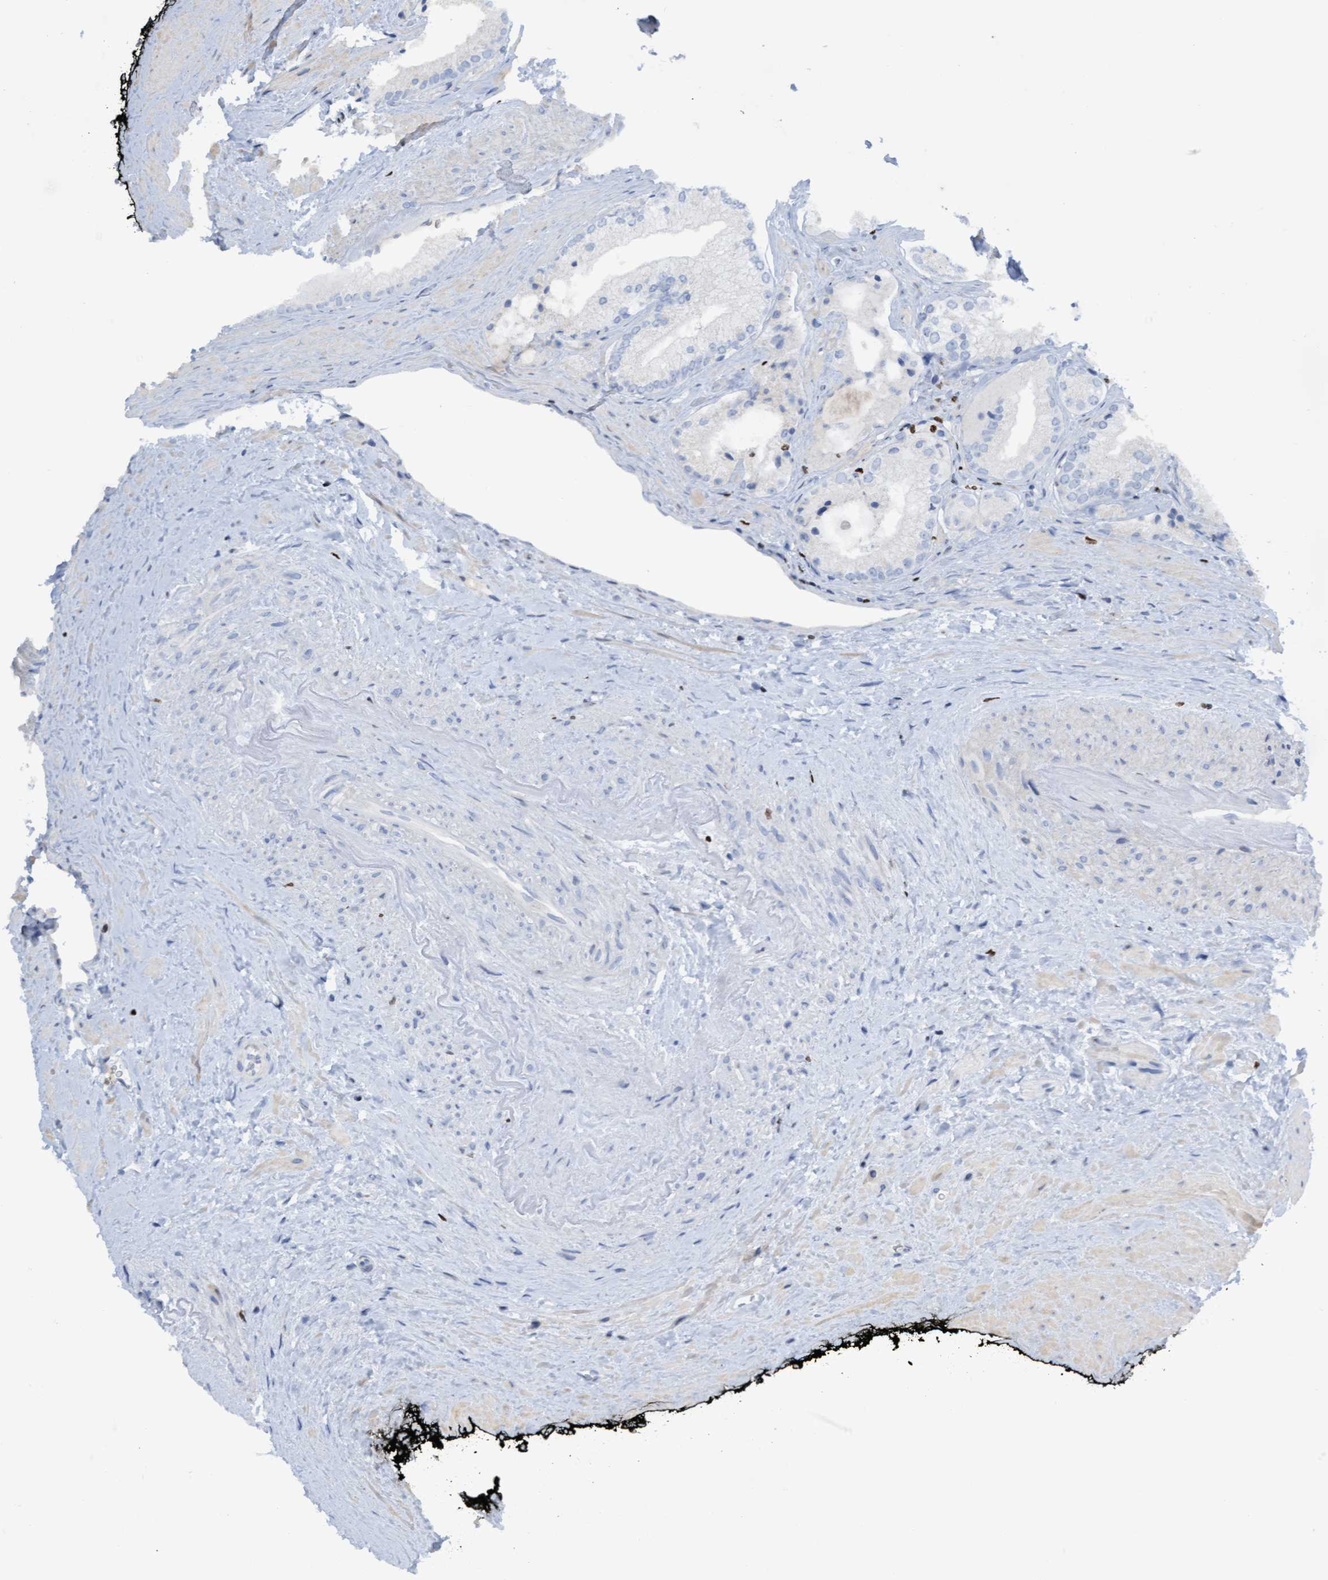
{"staining": {"intensity": "negative", "quantity": "none", "location": "none"}, "tissue": "prostate cancer", "cell_type": "Tumor cells", "image_type": "cancer", "snomed": [{"axis": "morphology", "description": "Adenocarcinoma, Low grade"}, {"axis": "topography", "description": "Prostate"}], "caption": "Human prostate cancer (low-grade adenocarcinoma) stained for a protein using IHC exhibits no expression in tumor cells.", "gene": "CBX2", "patient": {"sex": "male", "age": 65}}